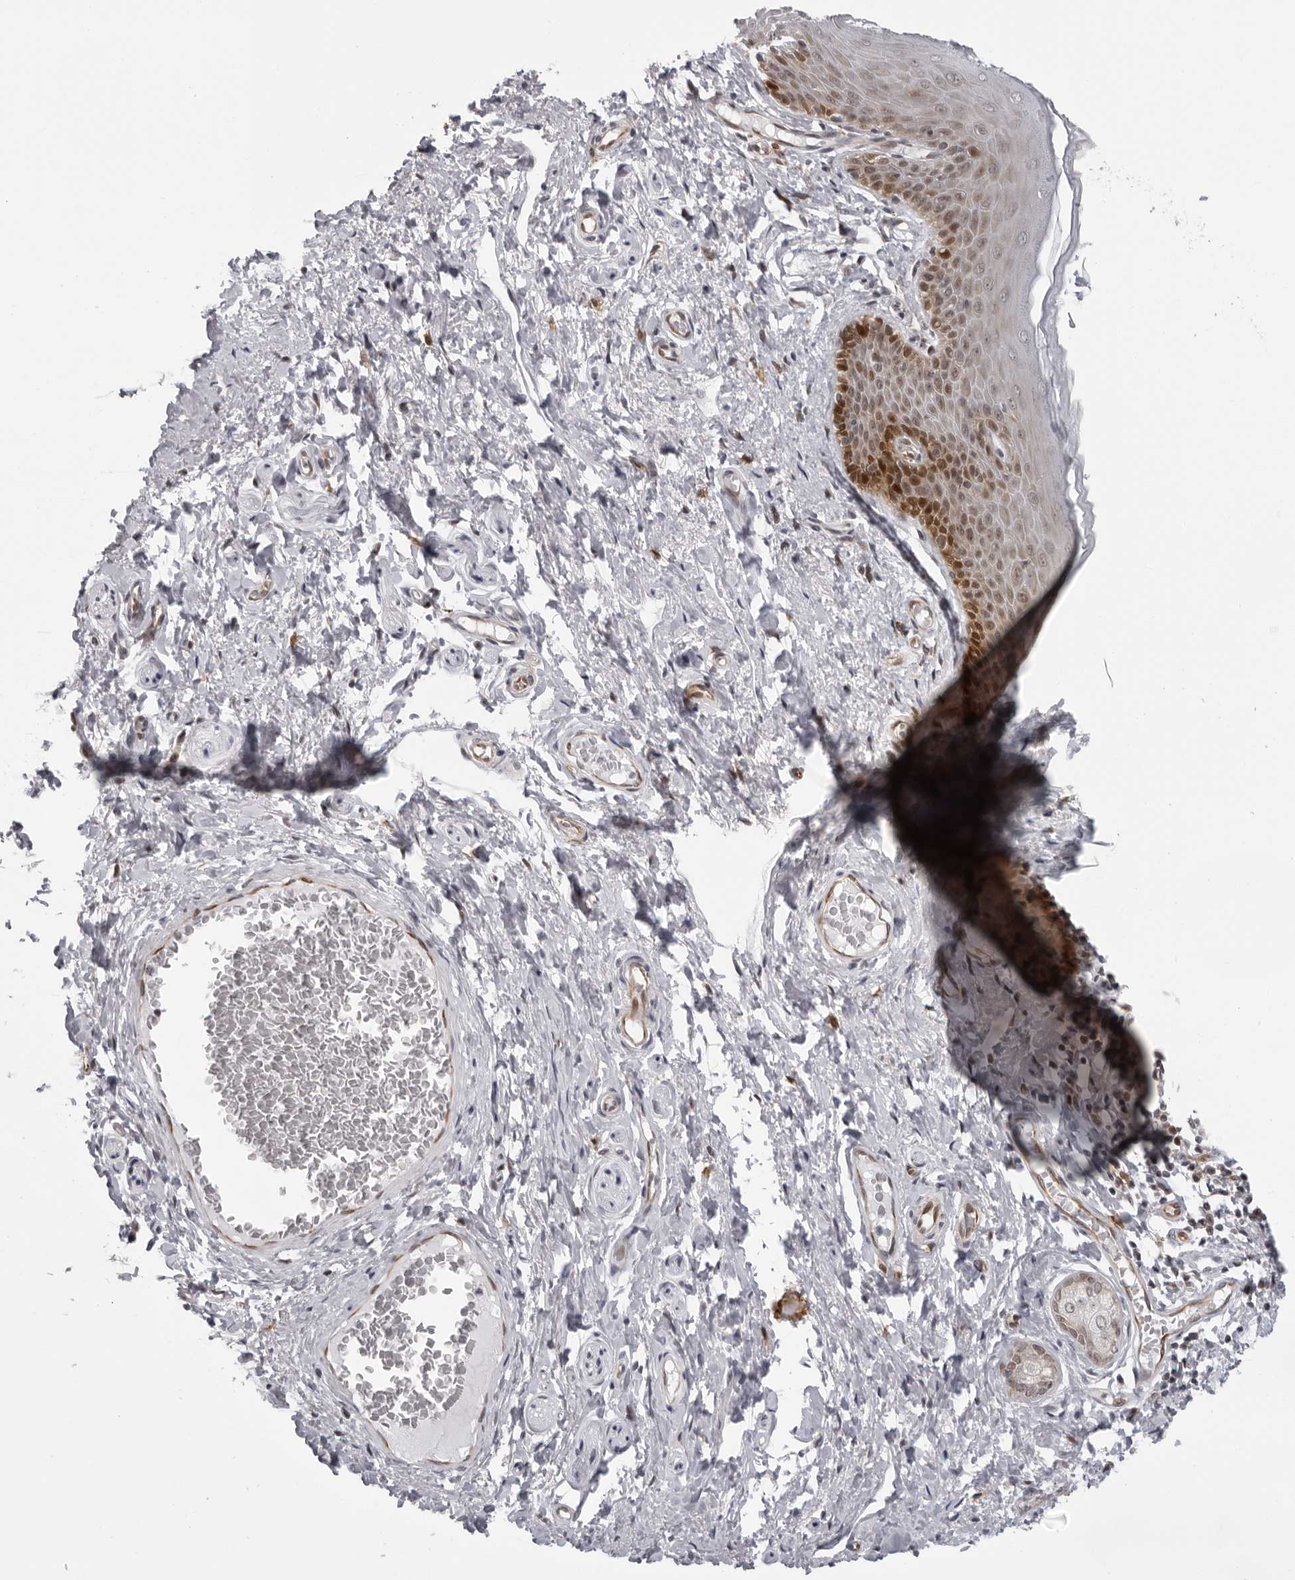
{"staining": {"intensity": "moderate", "quantity": "25%-75%", "location": "nuclear"}, "tissue": "skin", "cell_type": "Epidermal cells", "image_type": "normal", "snomed": [{"axis": "morphology", "description": "Normal tissue, NOS"}, {"axis": "topography", "description": "Vulva"}], "caption": "Immunohistochemistry photomicrograph of unremarkable human skin stained for a protein (brown), which displays medium levels of moderate nuclear staining in approximately 25%-75% of epidermal cells.", "gene": "GCSAML", "patient": {"sex": "female", "age": 66}}